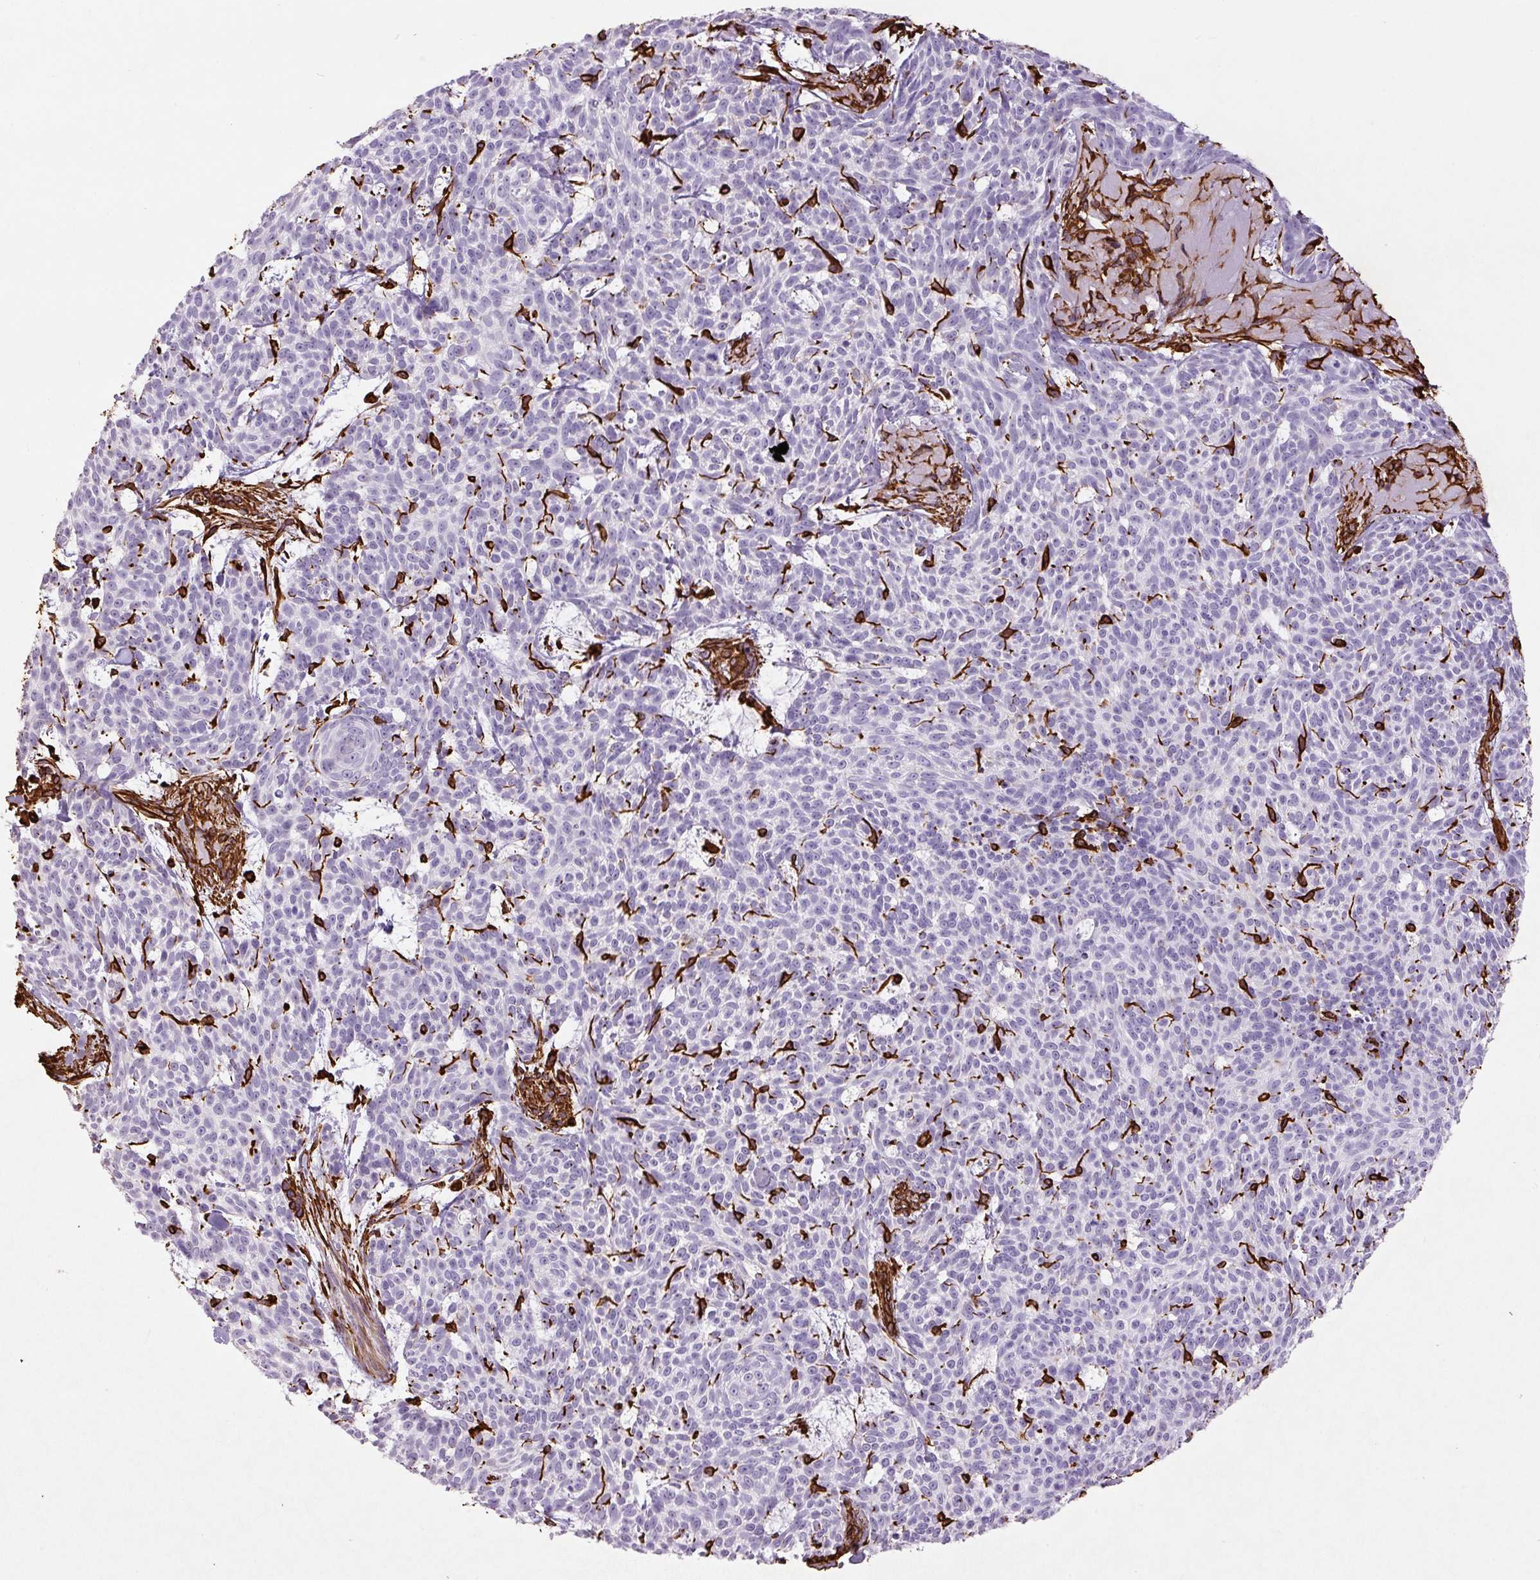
{"staining": {"intensity": "negative", "quantity": "none", "location": "none"}, "tissue": "skin cancer", "cell_type": "Tumor cells", "image_type": "cancer", "snomed": [{"axis": "morphology", "description": "Basal cell carcinoma"}, {"axis": "topography", "description": "Skin"}], "caption": "This image is of skin cancer stained with immunohistochemistry to label a protein in brown with the nuclei are counter-stained blue. There is no positivity in tumor cells.", "gene": "VIM", "patient": {"sex": "female", "age": 93}}